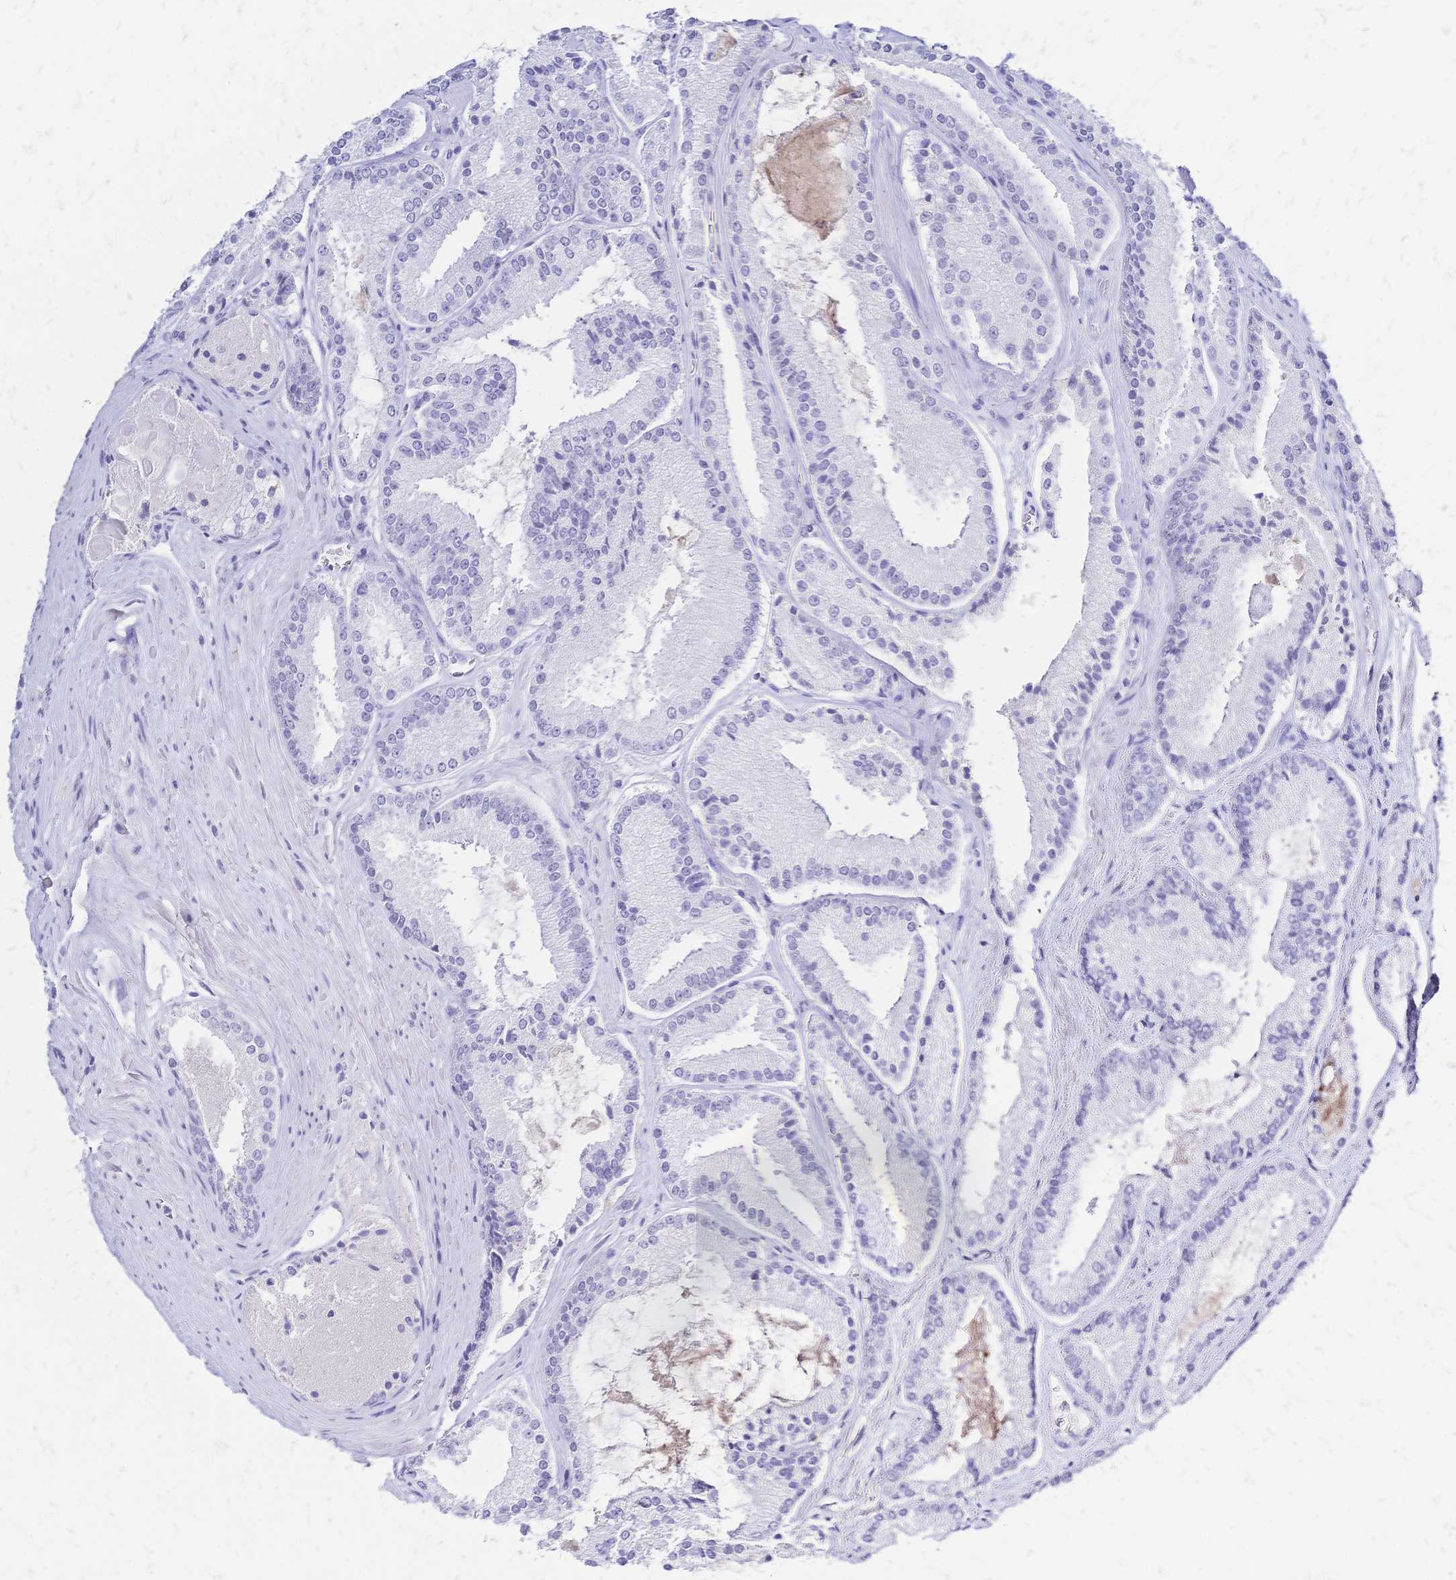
{"staining": {"intensity": "negative", "quantity": "none", "location": "none"}, "tissue": "prostate cancer", "cell_type": "Tumor cells", "image_type": "cancer", "snomed": [{"axis": "morphology", "description": "Adenocarcinoma, High grade"}, {"axis": "topography", "description": "Prostate"}], "caption": "The immunohistochemistry (IHC) micrograph has no significant positivity in tumor cells of prostate high-grade adenocarcinoma tissue. (IHC, brightfield microscopy, high magnification).", "gene": "FA2H", "patient": {"sex": "male", "age": 73}}